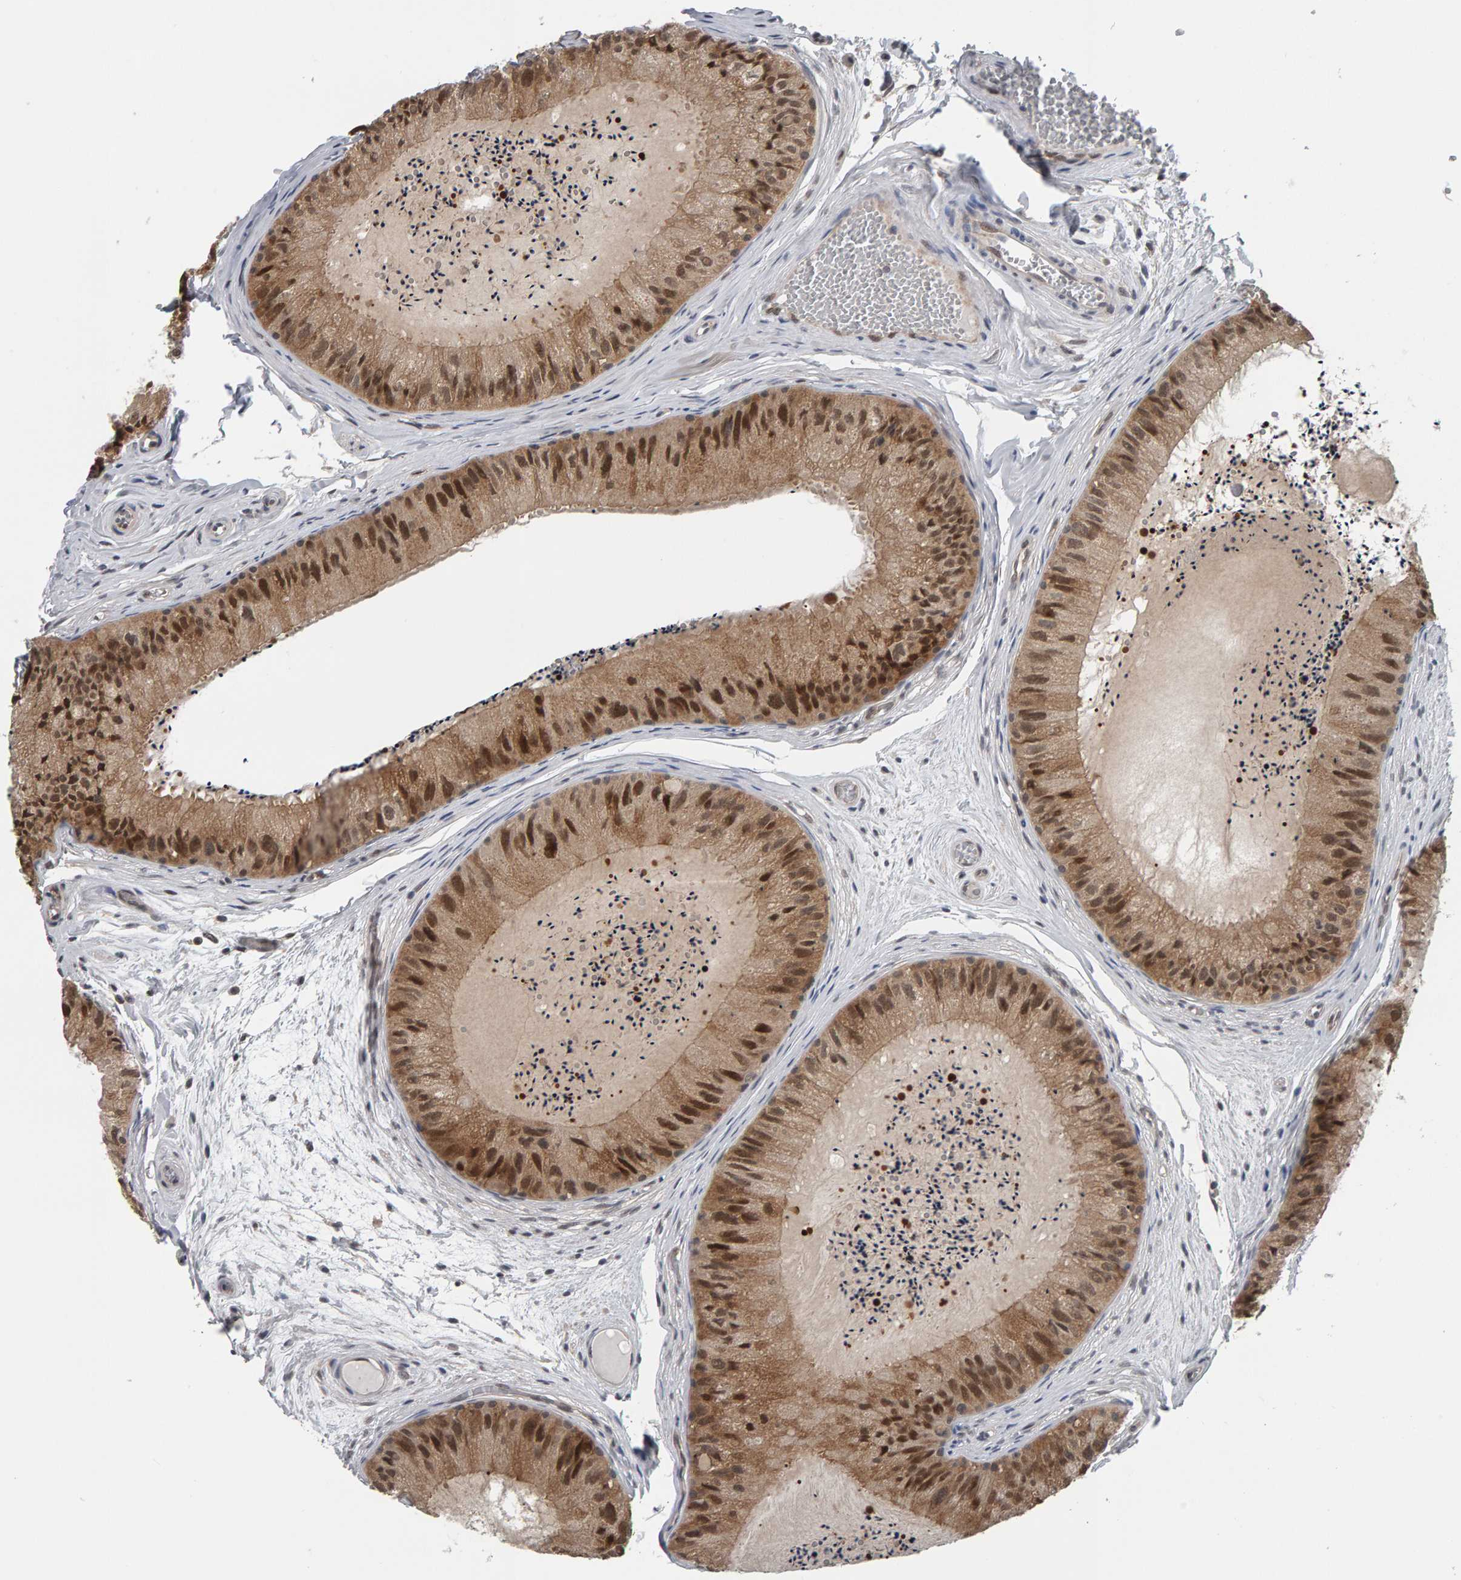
{"staining": {"intensity": "strong", "quantity": "<25%", "location": "cytoplasmic/membranous,nuclear"}, "tissue": "epididymis", "cell_type": "Glandular cells", "image_type": "normal", "snomed": [{"axis": "morphology", "description": "Normal tissue, NOS"}, {"axis": "topography", "description": "Epididymis"}], "caption": "A histopathology image showing strong cytoplasmic/membranous,nuclear staining in approximately <25% of glandular cells in unremarkable epididymis, as visualized by brown immunohistochemical staining.", "gene": "COASY", "patient": {"sex": "male", "age": 31}}